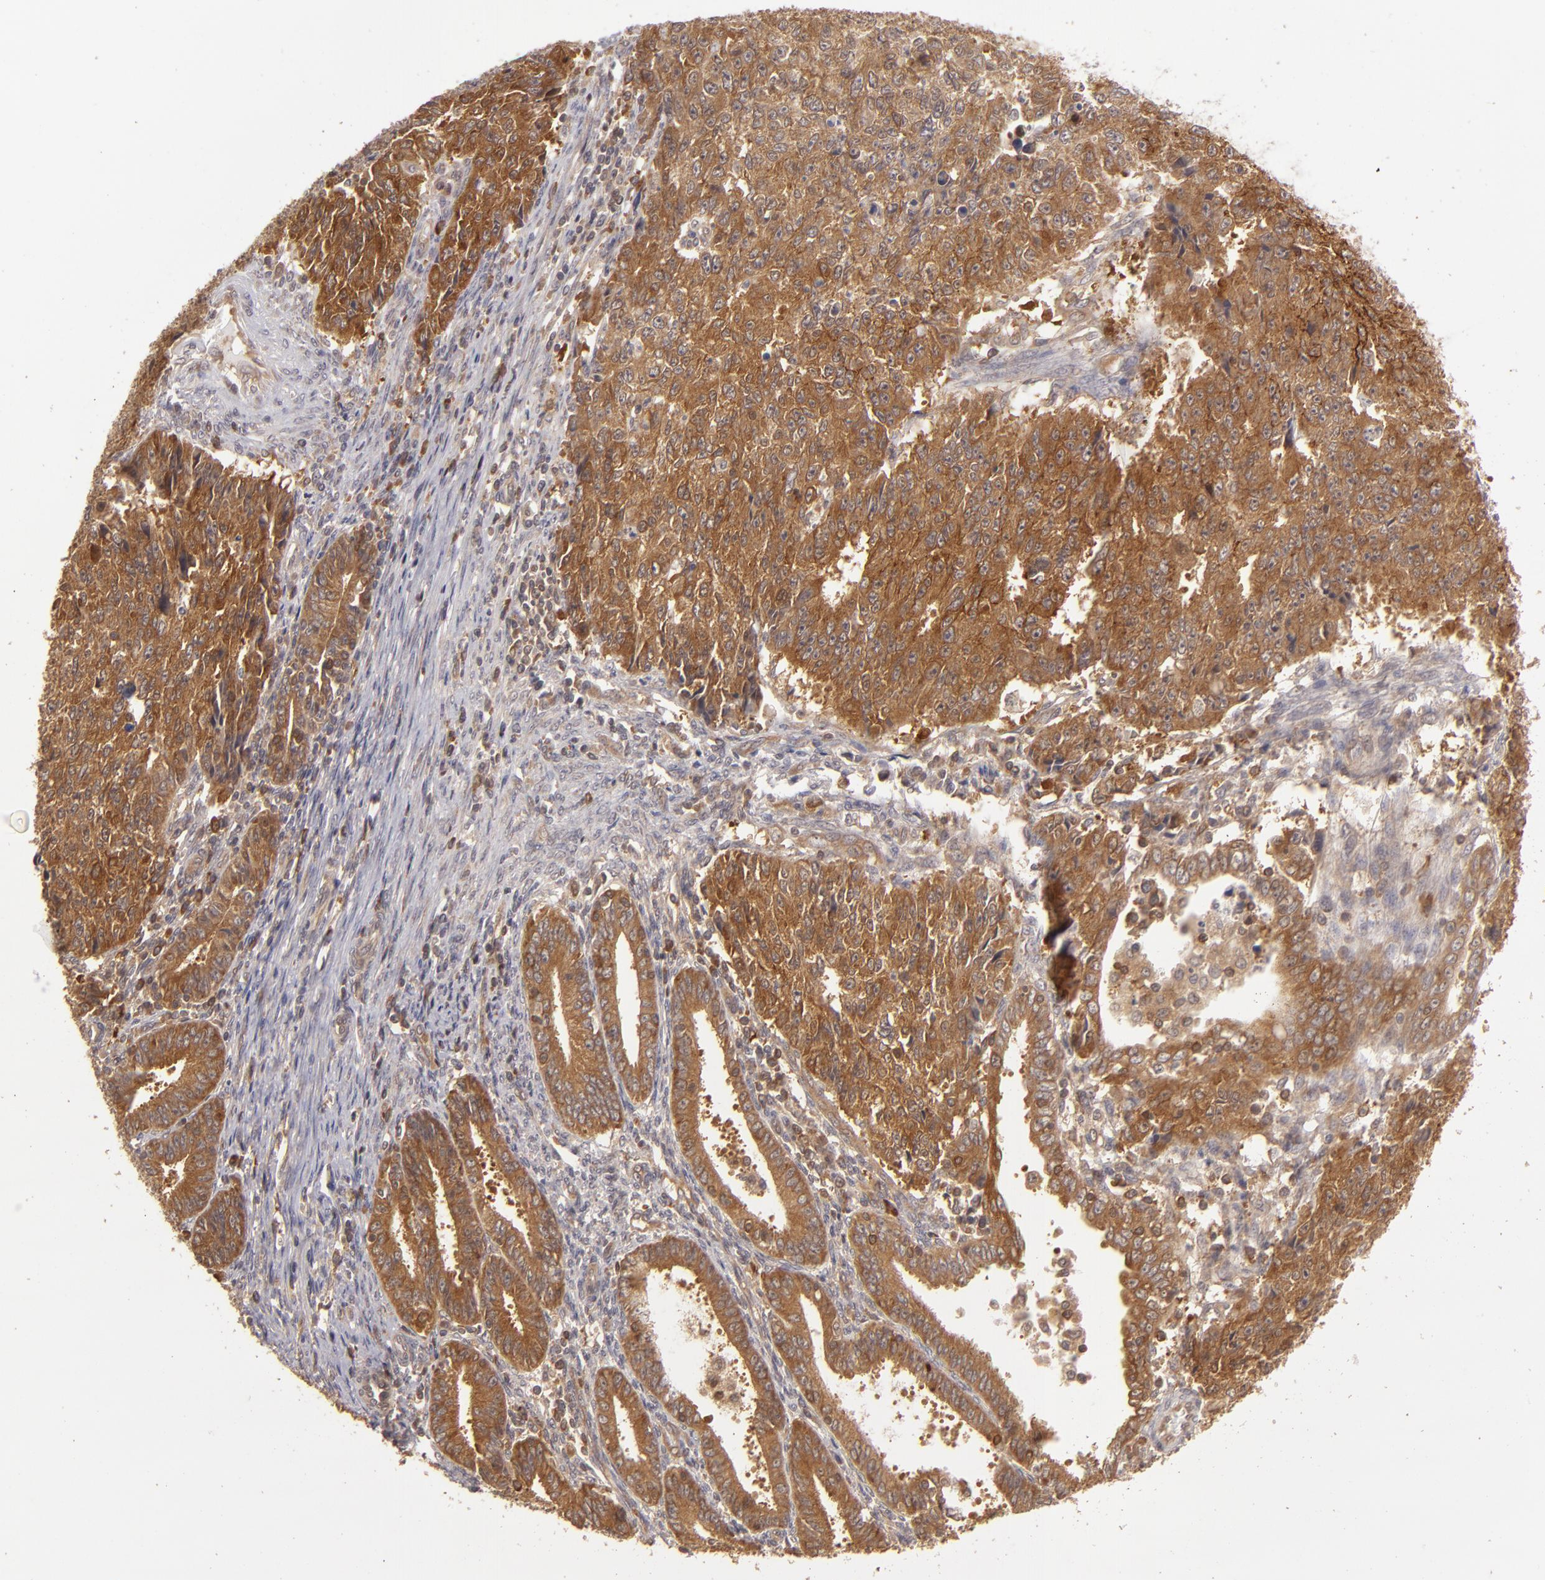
{"staining": {"intensity": "moderate", "quantity": ">75%", "location": "cytoplasmic/membranous"}, "tissue": "endometrial cancer", "cell_type": "Tumor cells", "image_type": "cancer", "snomed": [{"axis": "morphology", "description": "Adenocarcinoma, NOS"}, {"axis": "topography", "description": "Endometrium"}], "caption": "Adenocarcinoma (endometrial) stained with a protein marker demonstrates moderate staining in tumor cells.", "gene": "MAPK3", "patient": {"sex": "female", "age": 42}}